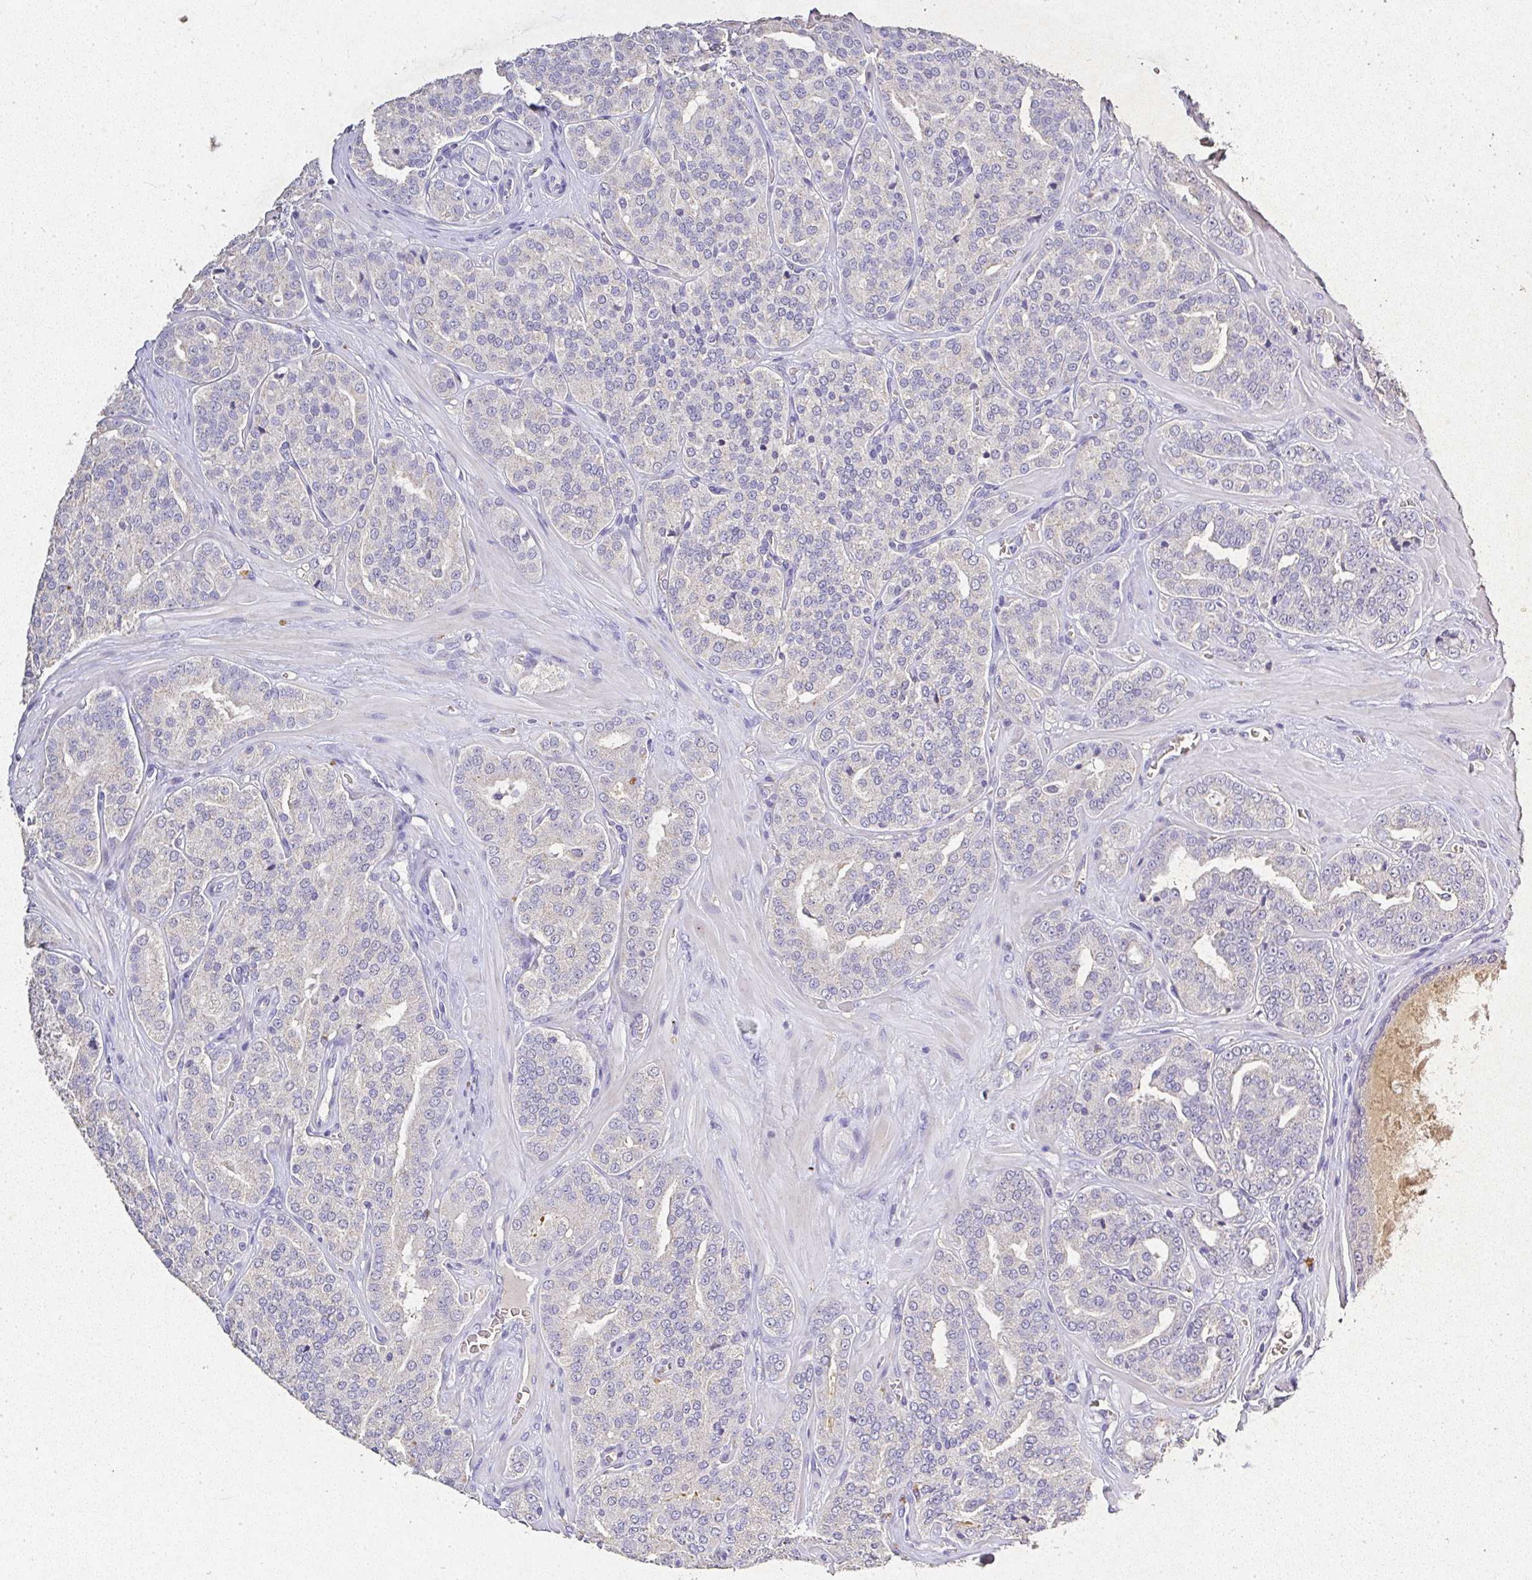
{"staining": {"intensity": "negative", "quantity": "none", "location": "none"}, "tissue": "prostate cancer", "cell_type": "Tumor cells", "image_type": "cancer", "snomed": [{"axis": "morphology", "description": "Adenocarcinoma, High grade"}, {"axis": "topography", "description": "Prostate"}], "caption": "Immunohistochemical staining of prostate cancer (high-grade adenocarcinoma) displays no significant expression in tumor cells.", "gene": "RPS2", "patient": {"sex": "male", "age": 66}}